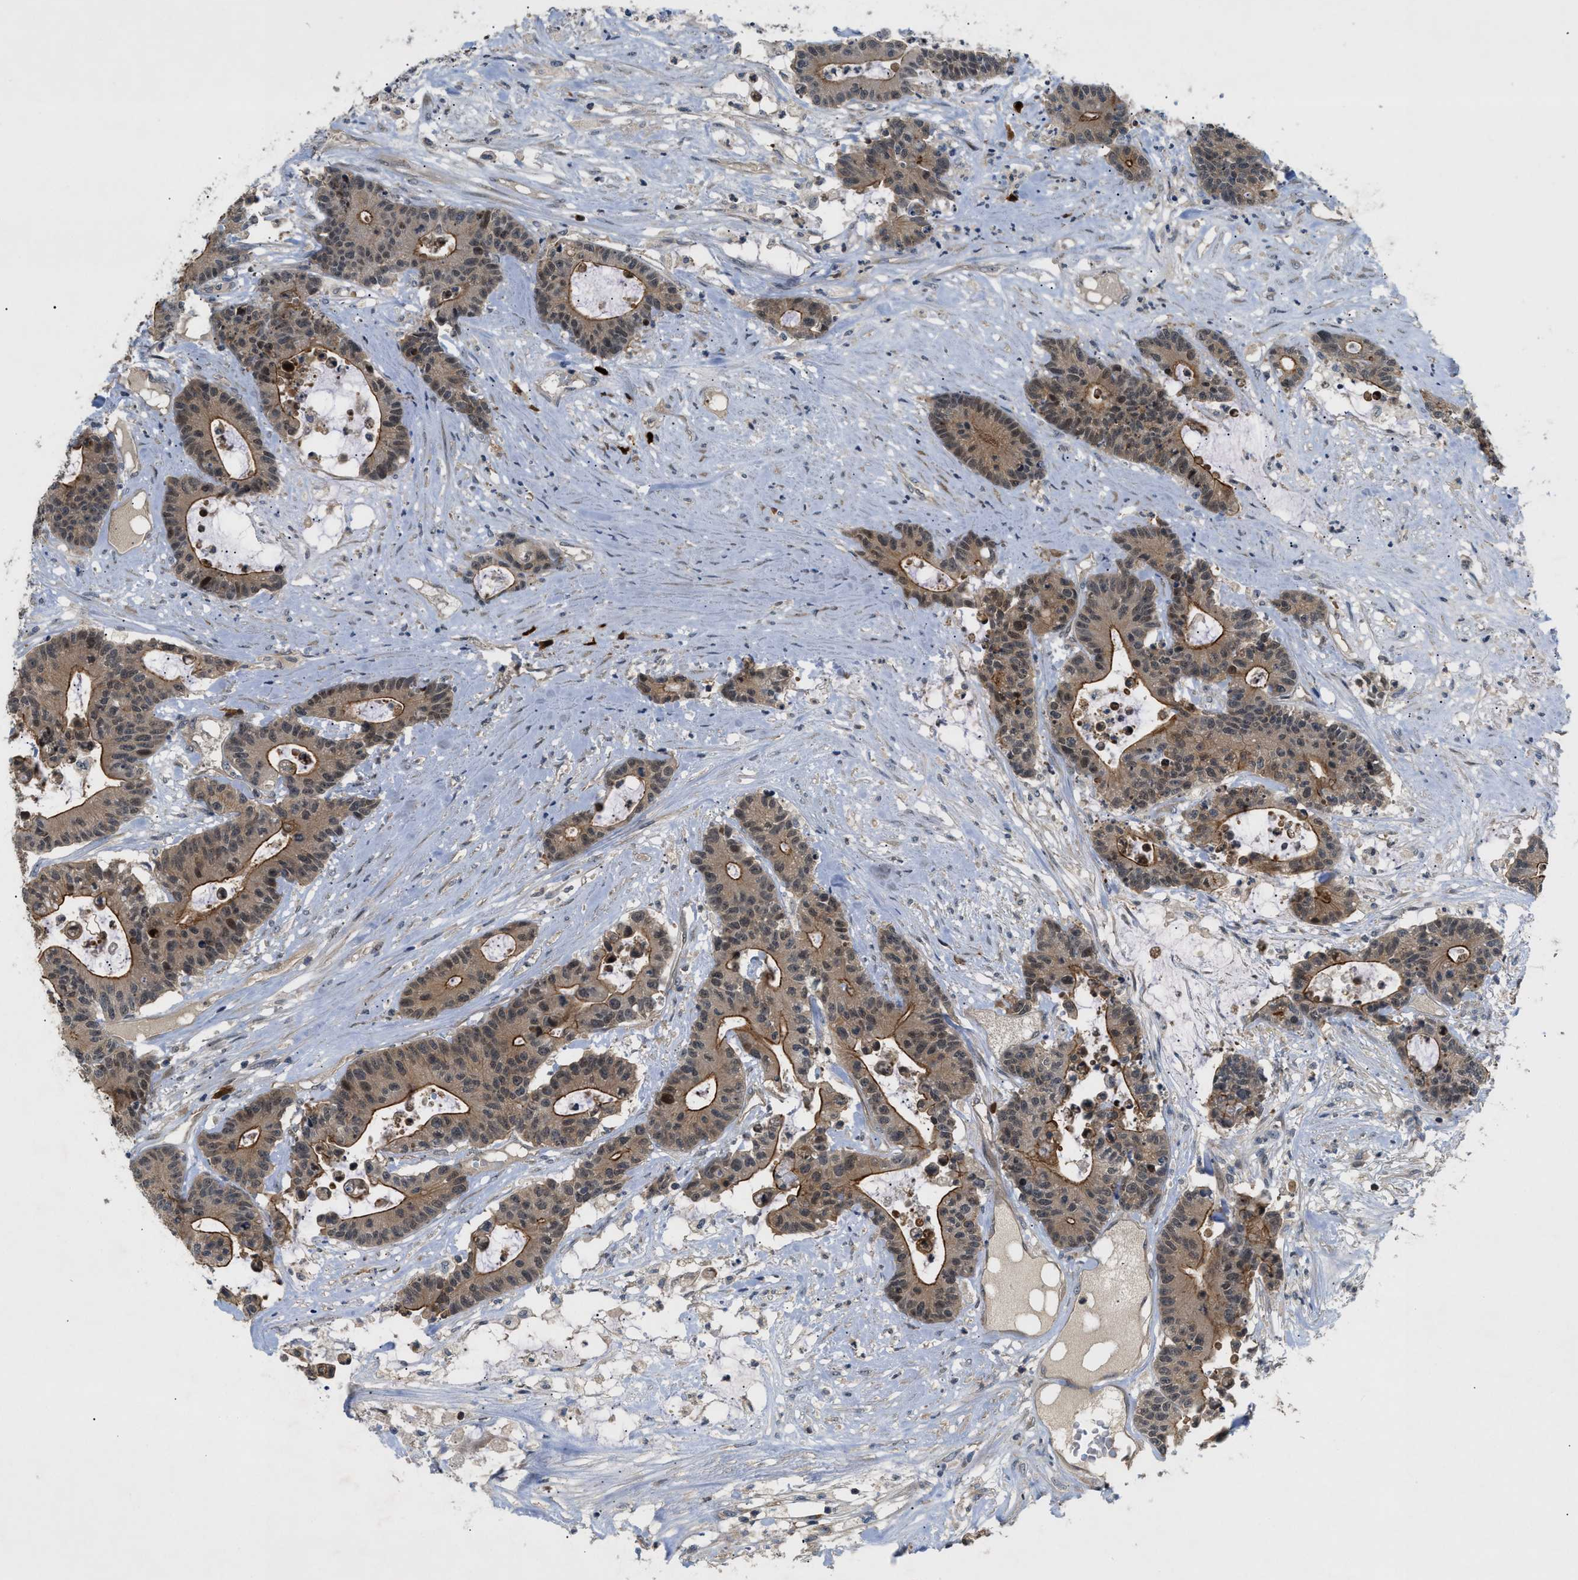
{"staining": {"intensity": "moderate", "quantity": ">75%", "location": "cytoplasmic/membranous,nuclear"}, "tissue": "colorectal cancer", "cell_type": "Tumor cells", "image_type": "cancer", "snomed": [{"axis": "morphology", "description": "Adenocarcinoma, NOS"}, {"axis": "topography", "description": "Colon"}], "caption": "Protein expression analysis of colorectal cancer (adenocarcinoma) reveals moderate cytoplasmic/membranous and nuclear positivity in about >75% of tumor cells.", "gene": "TRAK2", "patient": {"sex": "female", "age": 84}}